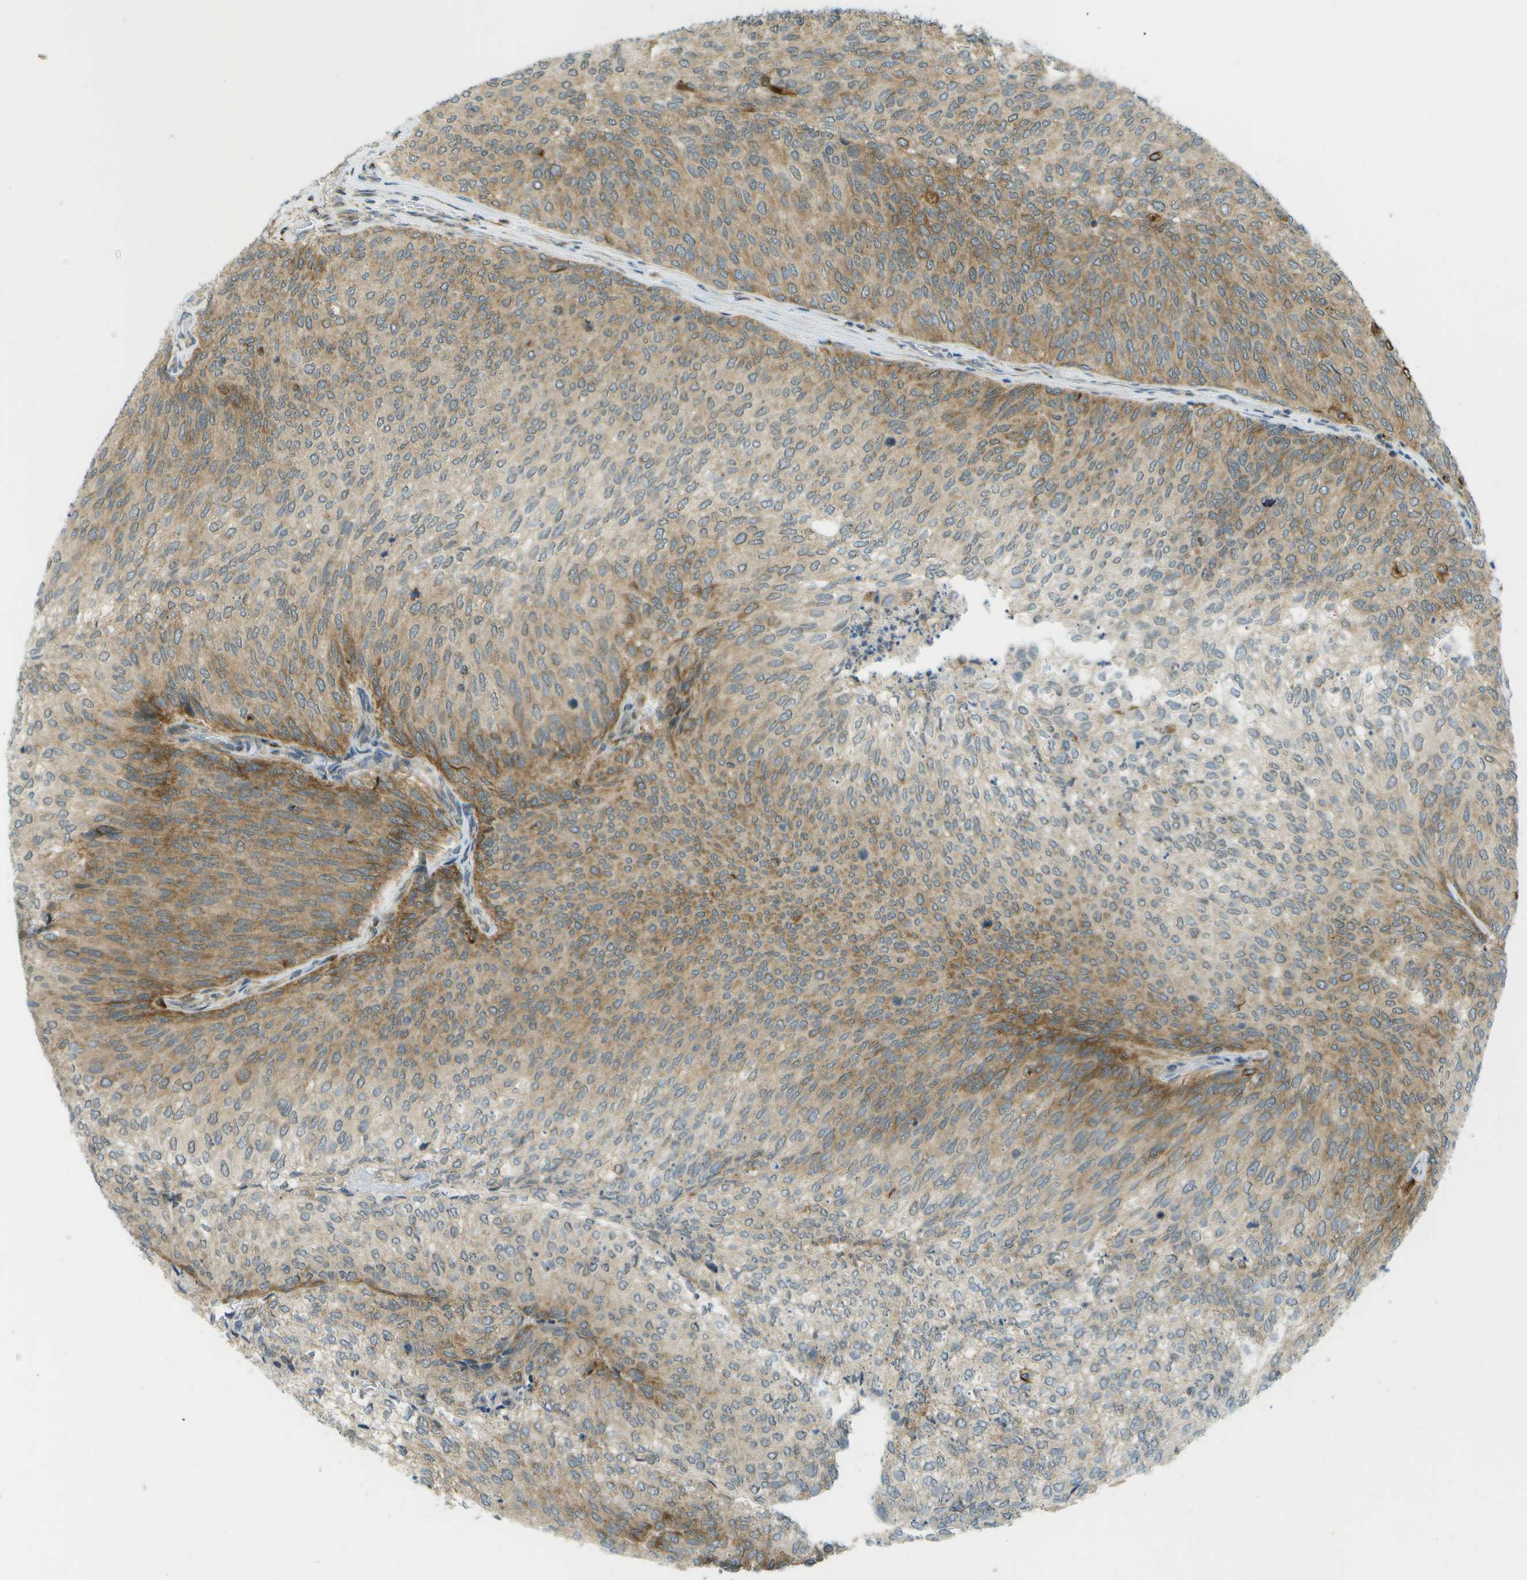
{"staining": {"intensity": "moderate", "quantity": ">75%", "location": "cytoplasmic/membranous"}, "tissue": "urothelial cancer", "cell_type": "Tumor cells", "image_type": "cancer", "snomed": [{"axis": "morphology", "description": "Urothelial carcinoma, Low grade"}, {"axis": "topography", "description": "Urinary bladder"}], "caption": "IHC staining of urothelial cancer, which reveals medium levels of moderate cytoplasmic/membranous staining in about >75% of tumor cells indicating moderate cytoplasmic/membranous protein expression. The staining was performed using DAB (3,3'-diaminobenzidine) (brown) for protein detection and nuclei were counterstained in hematoxylin (blue).", "gene": "TMTC1", "patient": {"sex": "female", "age": 79}}